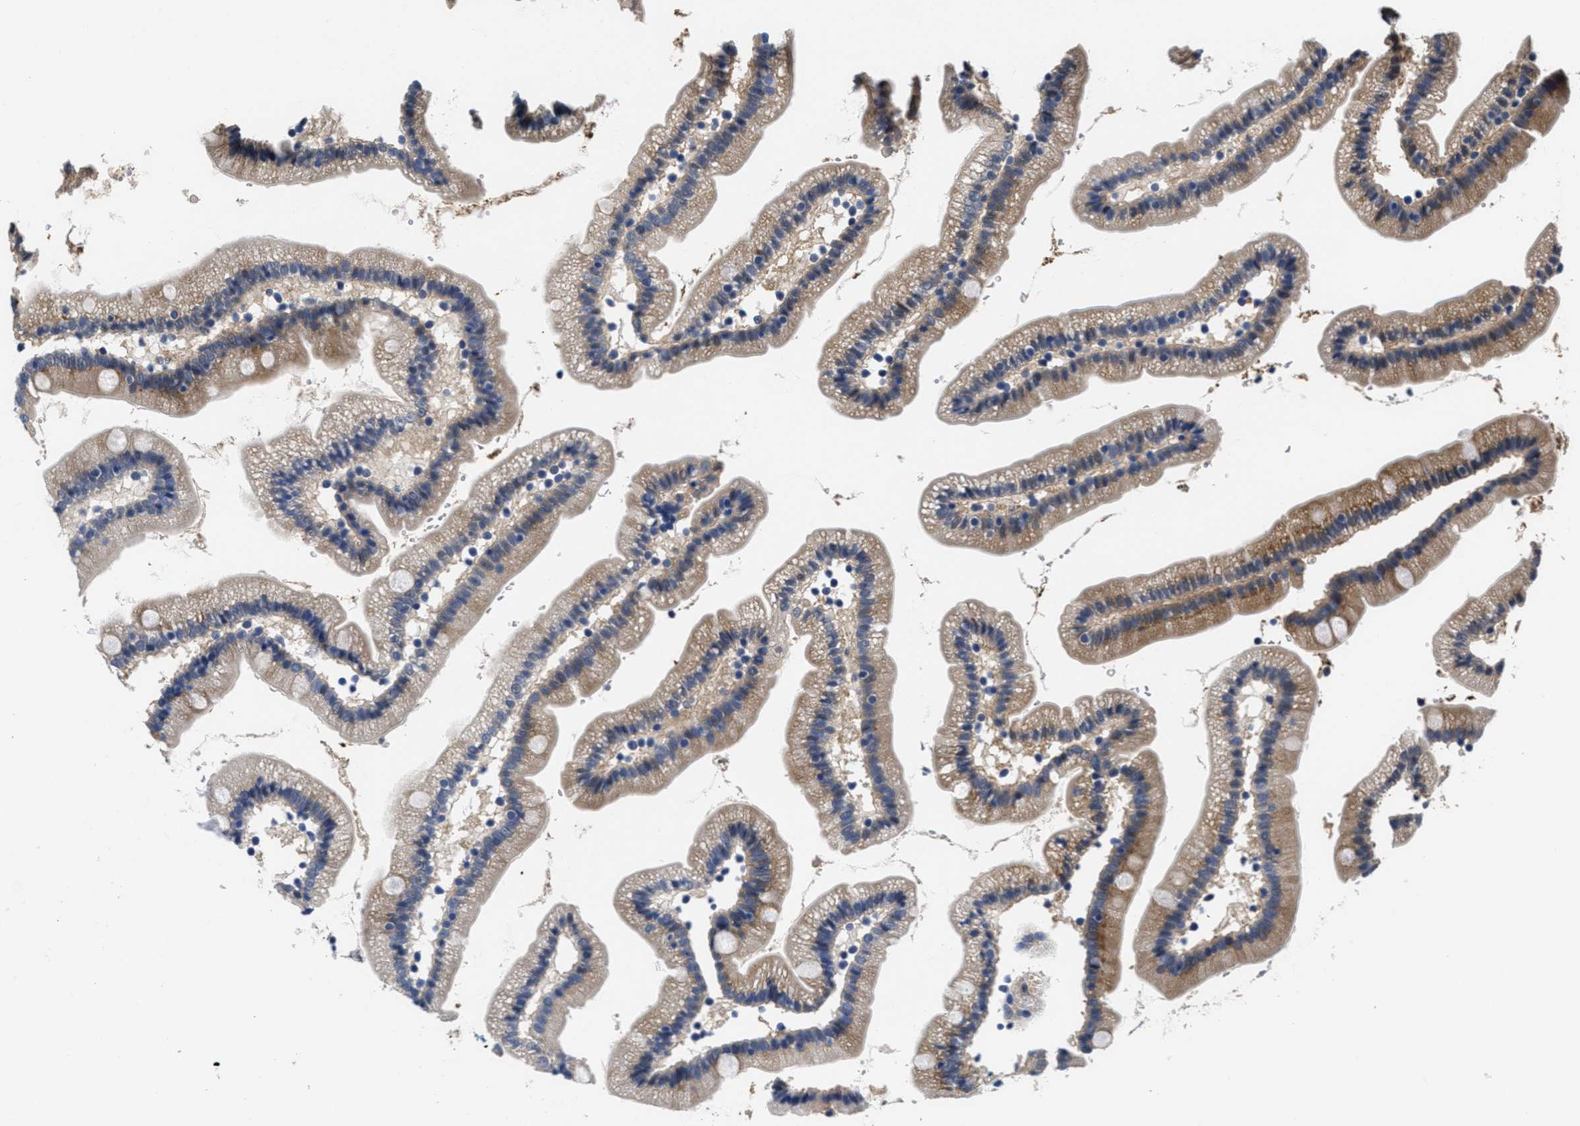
{"staining": {"intensity": "strong", "quantity": "25%-75%", "location": "cytoplasmic/membranous"}, "tissue": "duodenum", "cell_type": "Glandular cells", "image_type": "normal", "snomed": [{"axis": "morphology", "description": "Normal tissue, NOS"}, {"axis": "topography", "description": "Duodenum"}], "caption": "An image of human duodenum stained for a protein shows strong cytoplasmic/membranous brown staining in glandular cells. Nuclei are stained in blue.", "gene": "ANGPT1", "patient": {"sex": "male", "age": 66}}